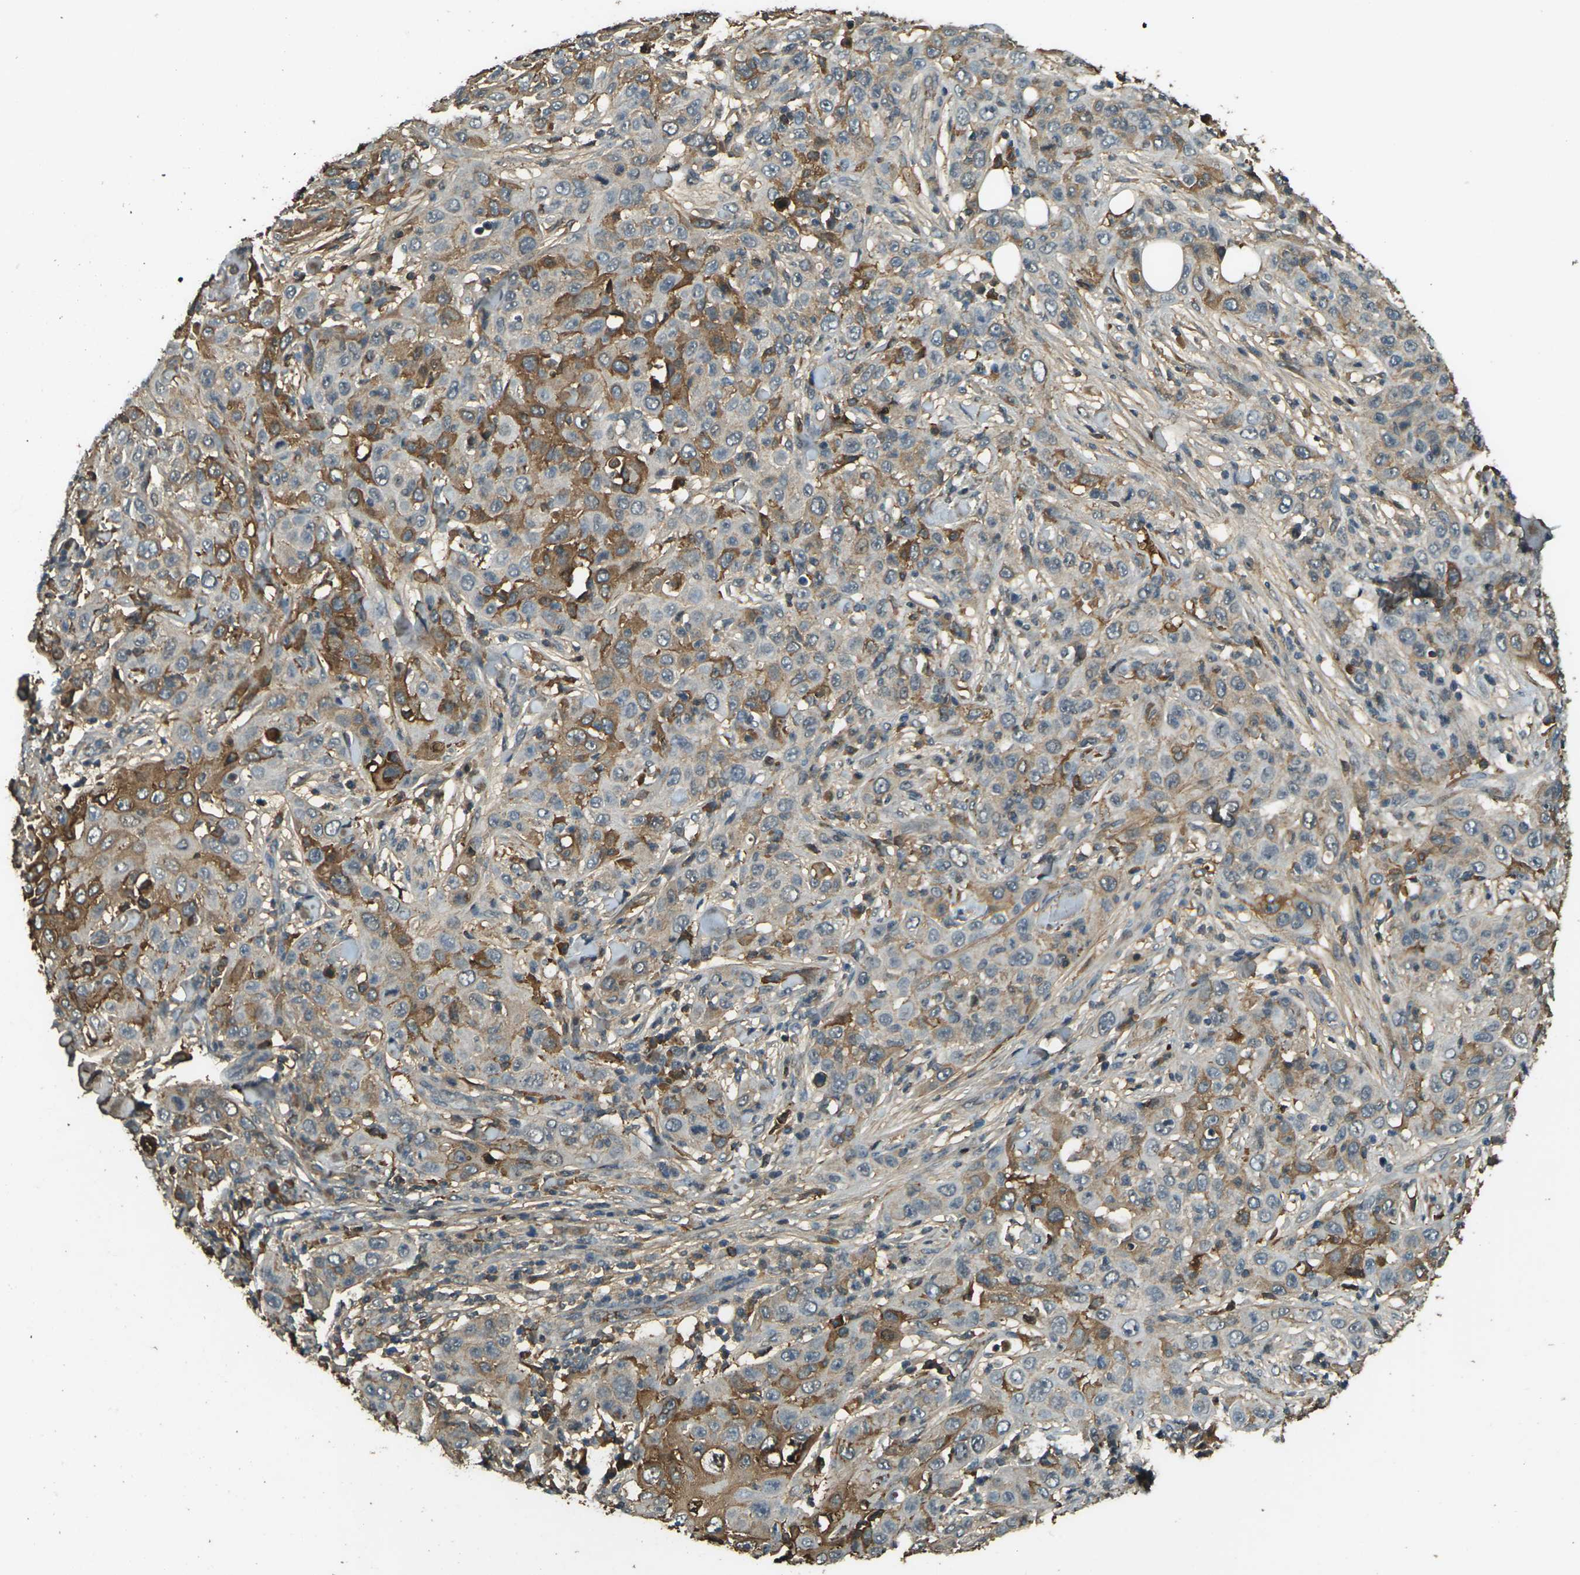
{"staining": {"intensity": "moderate", "quantity": "25%-75%", "location": "cytoplasmic/membranous"}, "tissue": "skin cancer", "cell_type": "Tumor cells", "image_type": "cancer", "snomed": [{"axis": "morphology", "description": "Squamous cell carcinoma, NOS"}, {"axis": "topography", "description": "Skin"}], "caption": "High-magnification brightfield microscopy of squamous cell carcinoma (skin) stained with DAB (brown) and counterstained with hematoxylin (blue). tumor cells exhibit moderate cytoplasmic/membranous positivity is identified in approximately25%-75% of cells. (DAB (3,3'-diaminobenzidine) IHC with brightfield microscopy, high magnification).", "gene": "CYP1B1", "patient": {"sex": "female", "age": 88}}